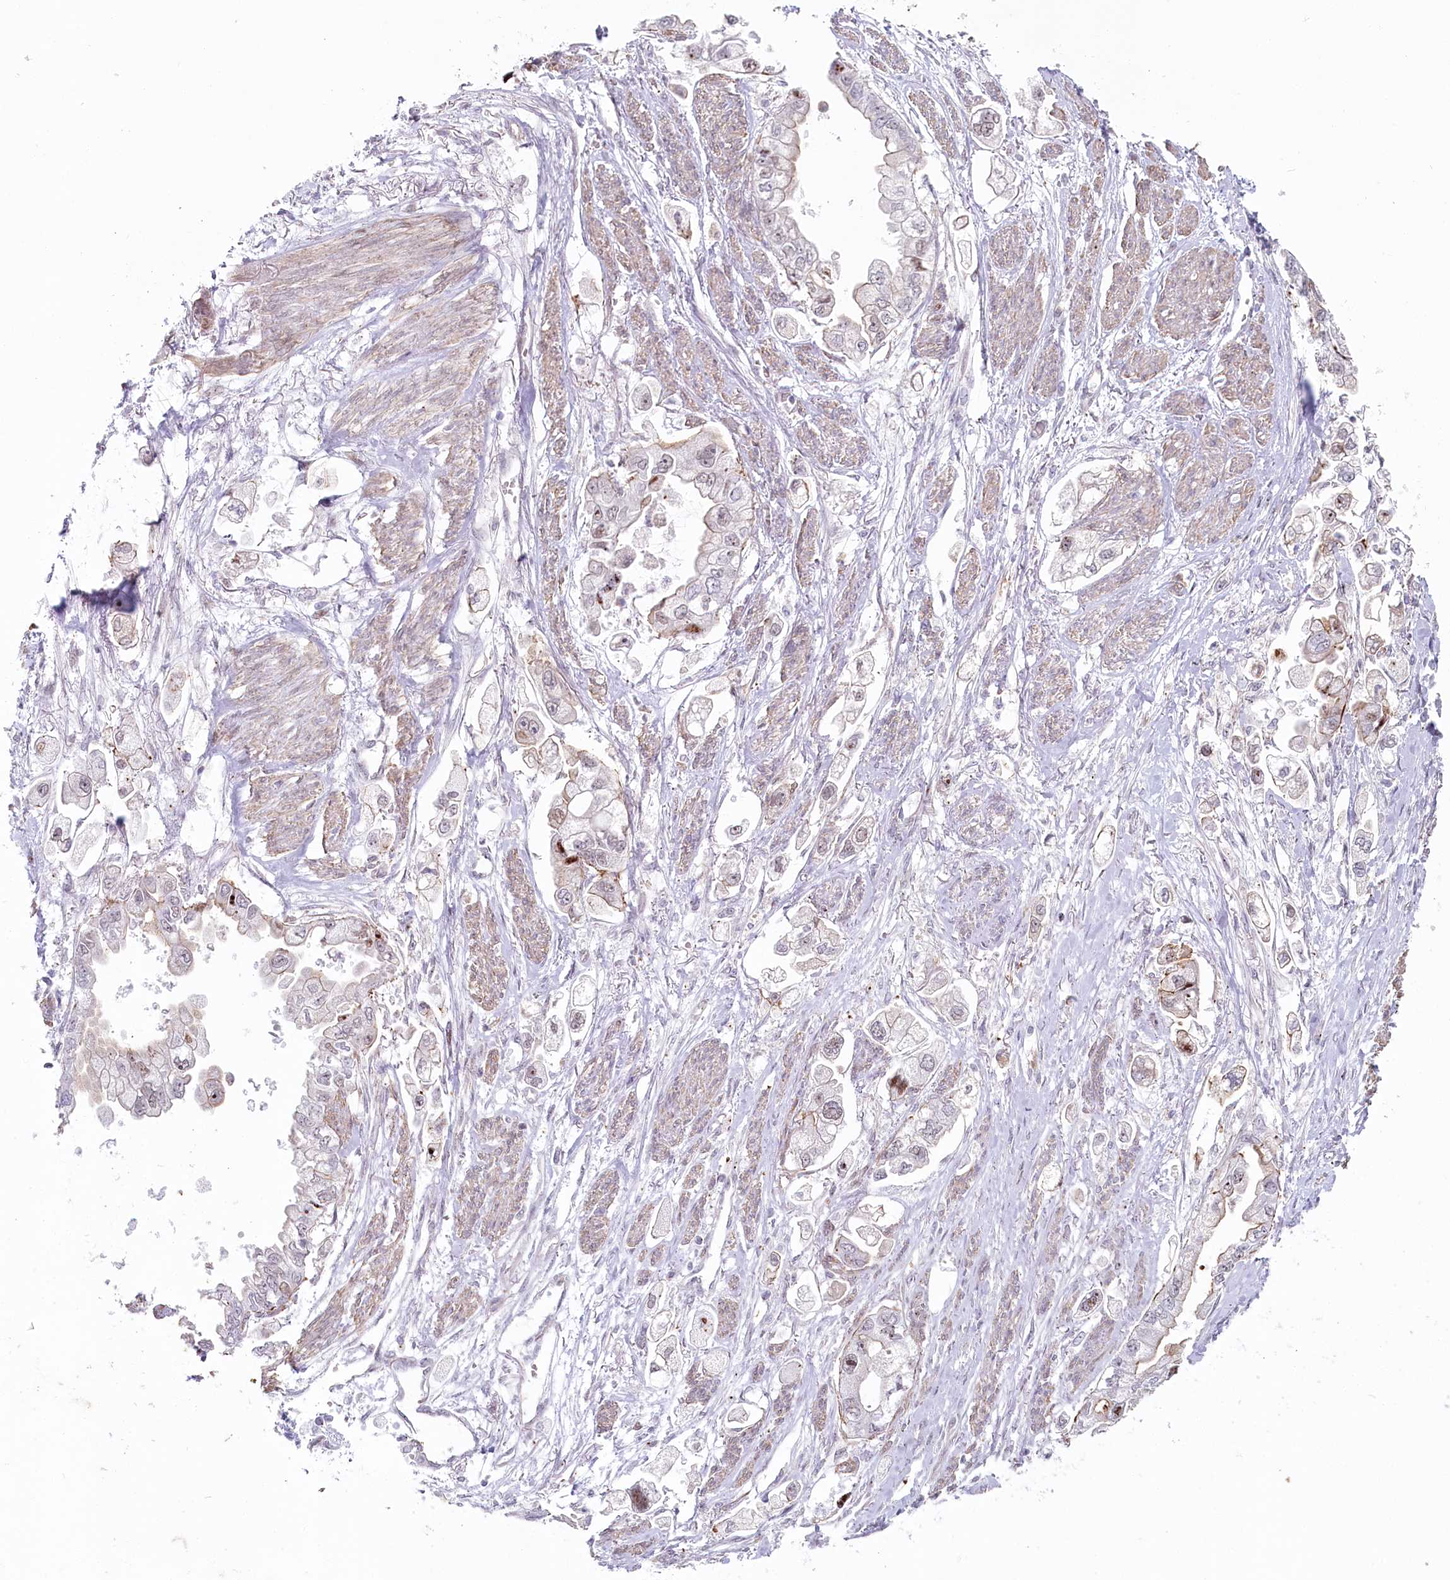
{"staining": {"intensity": "moderate", "quantity": "<25%", "location": "cytoplasmic/membranous,nuclear"}, "tissue": "stomach cancer", "cell_type": "Tumor cells", "image_type": "cancer", "snomed": [{"axis": "morphology", "description": "Adenocarcinoma, NOS"}, {"axis": "topography", "description": "Stomach"}], "caption": "A brown stain shows moderate cytoplasmic/membranous and nuclear staining of a protein in human adenocarcinoma (stomach) tumor cells.", "gene": "ABHD8", "patient": {"sex": "male", "age": 62}}